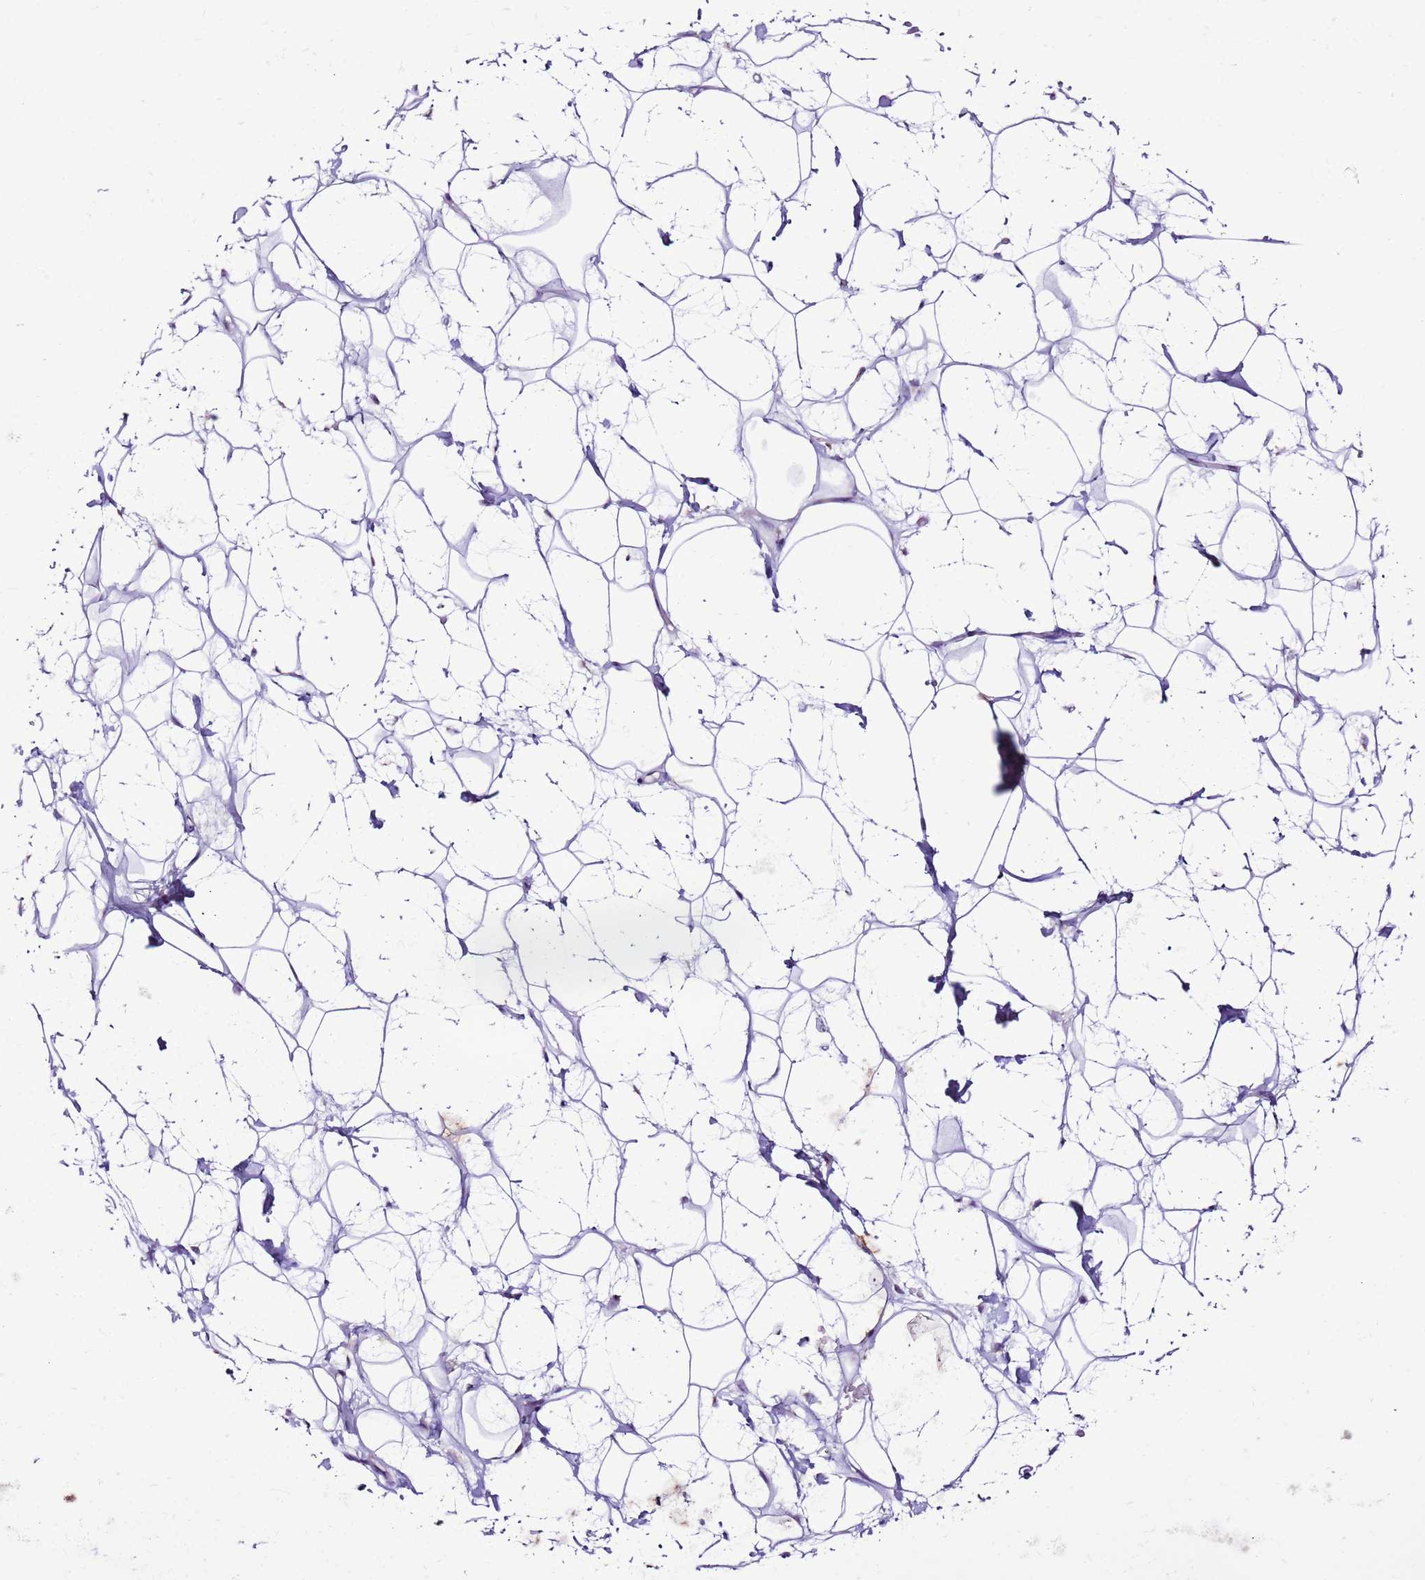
{"staining": {"intensity": "negative", "quantity": "none", "location": "none"}, "tissue": "adipose tissue", "cell_type": "Adipocytes", "image_type": "normal", "snomed": [{"axis": "morphology", "description": "Normal tissue, NOS"}, {"axis": "topography", "description": "Breast"}], "caption": "The IHC image has no significant staining in adipocytes of adipose tissue. (DAB immunohistochemistry with hematoxylin counter stain).", "gene": "MRPL36", "patient": {"sex": "female", "age": 26}}